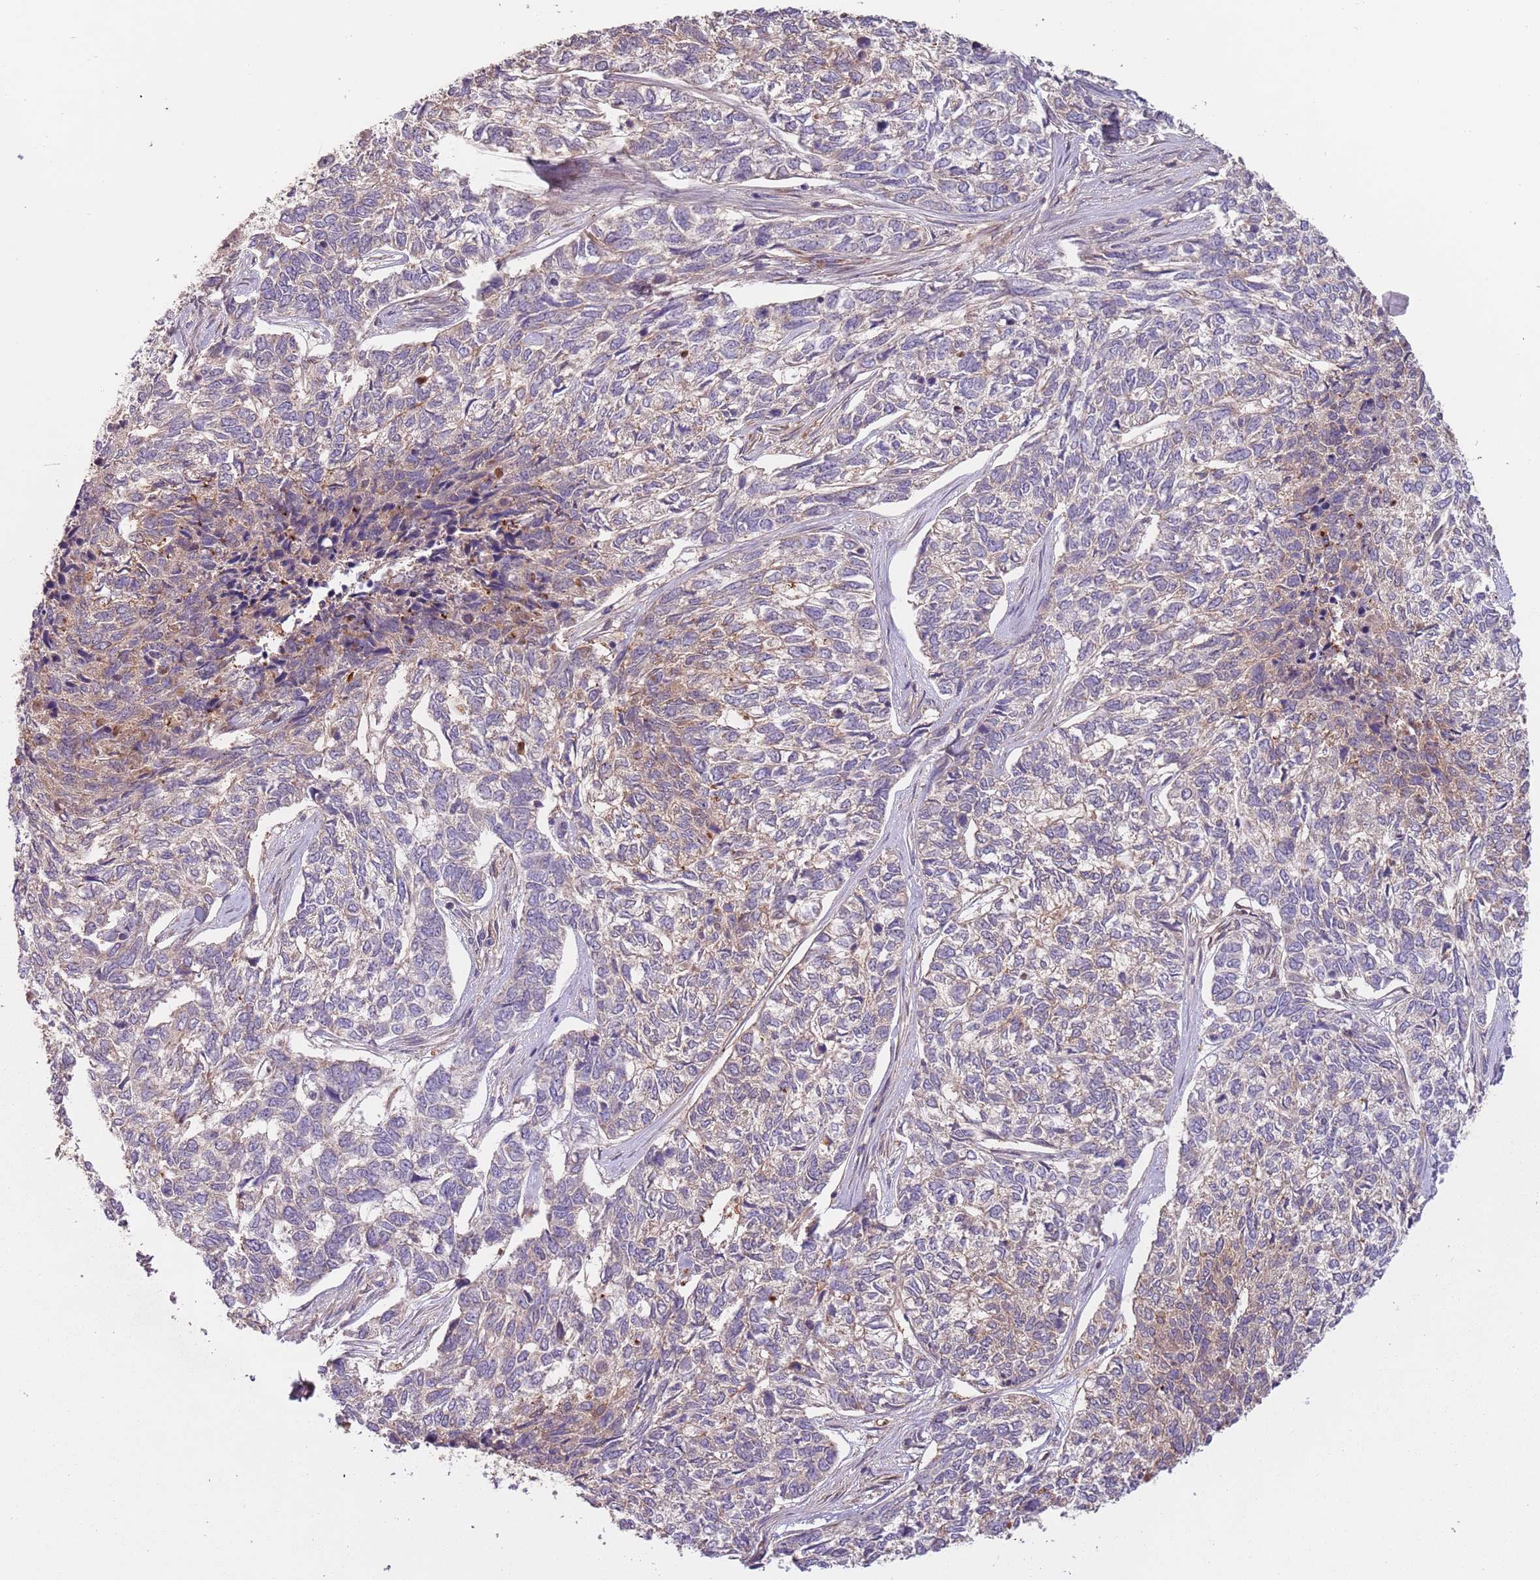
{"staining": {"intensity": "negative", "quantity": "none", "location": "none"}, "tissue": "skin cancer", "cell_type": "Tumor cells", "image_type": "cancer", "snomed": [{"axis": "morphology", "description": "Basal cell carcinoma"}, {"axis": "topography", "description": "Skin"}], "caption": "Immunohistochemistry photomicrograph of human skin cancer stained for a protein (brown), which shows no positivity in tumor cells.", "gene": "FECH", "patient": {"sex": "female", "age": 65}}